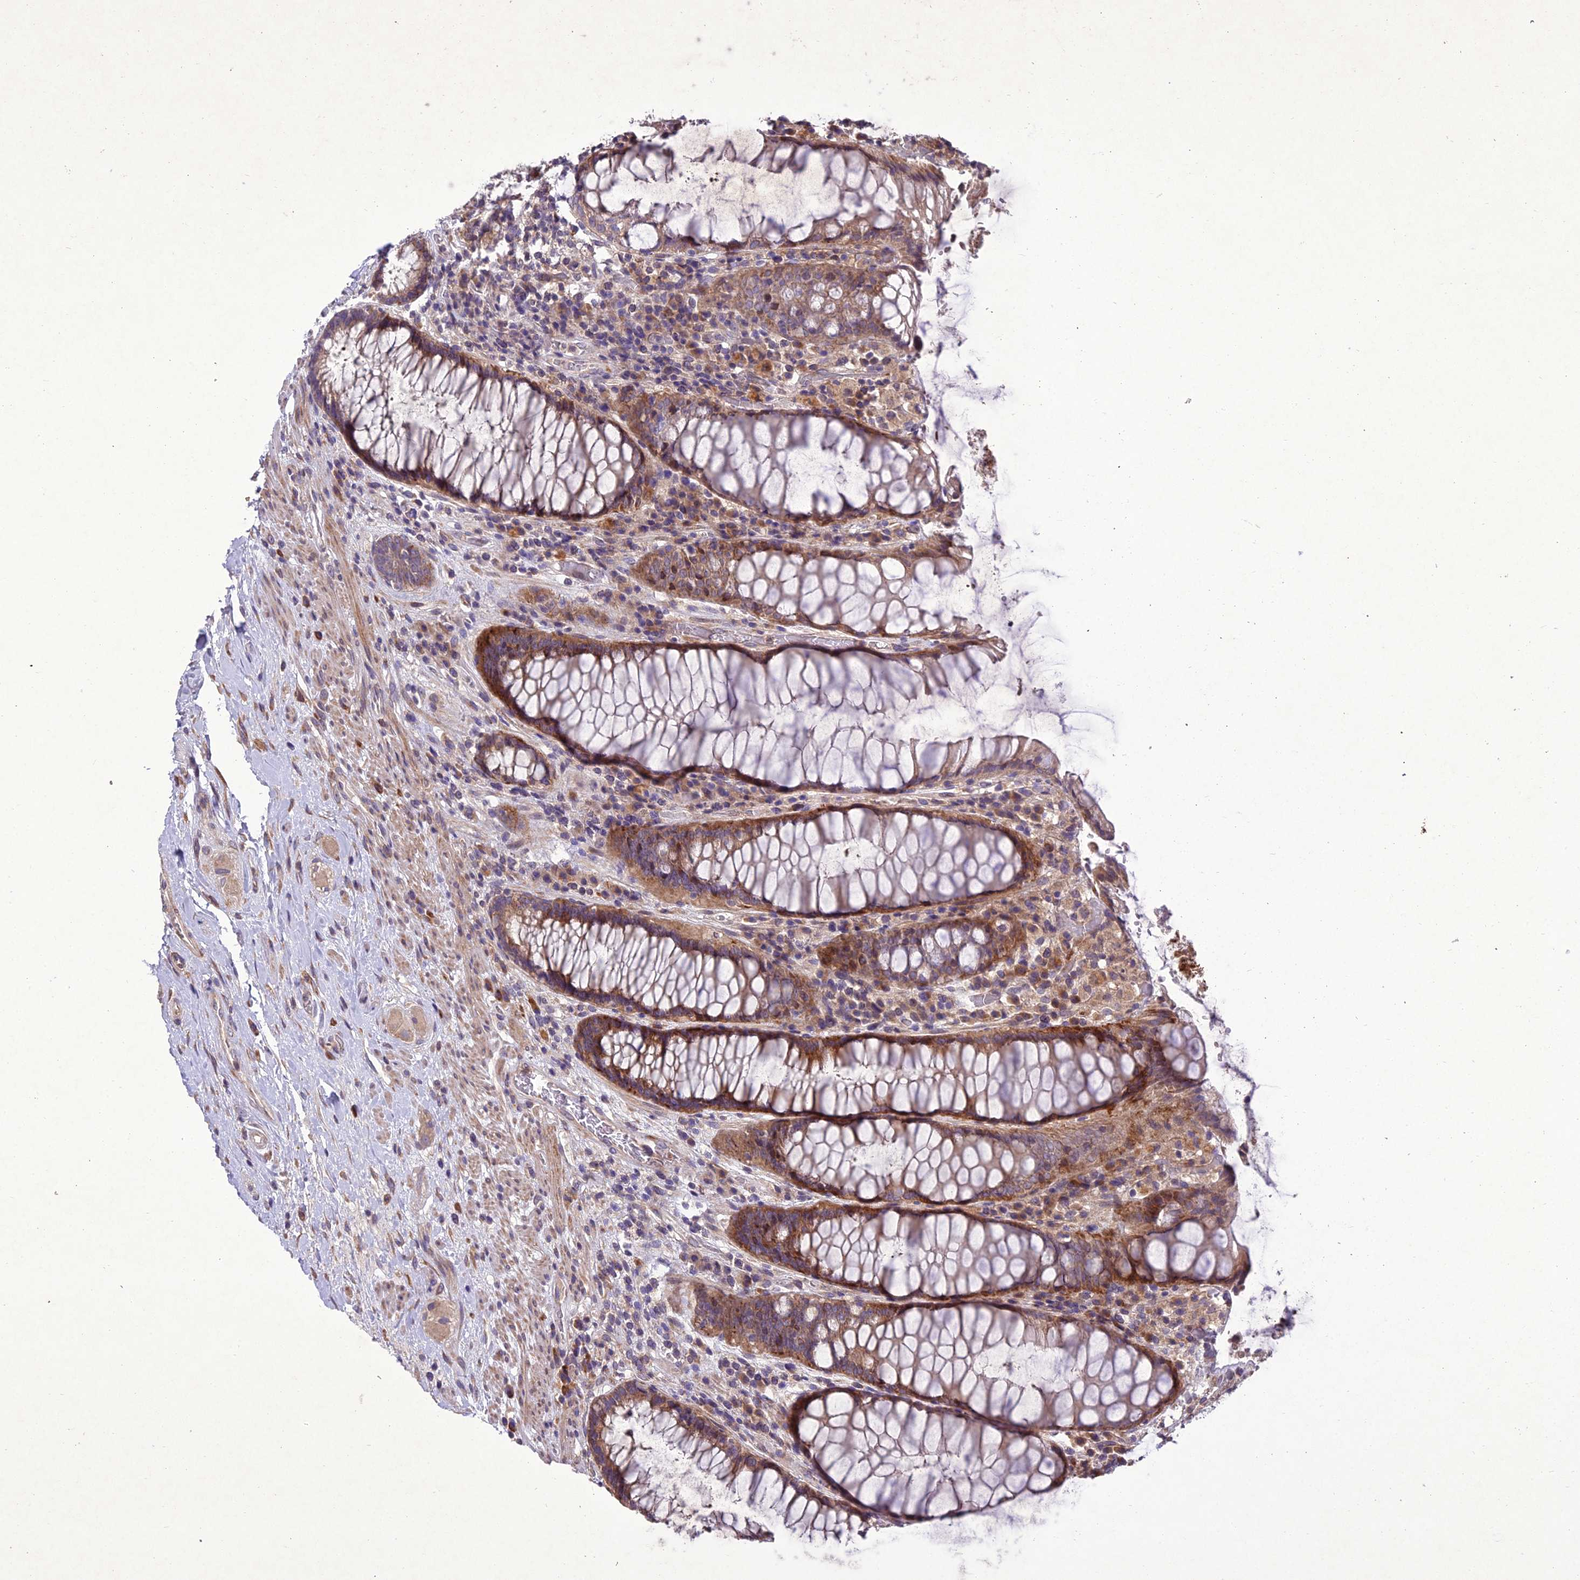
{"staining": {"intensity": "moderate", "quantity": ">75%", "location": "cytoplasmic/membranous"}, "tissue": "rectum", "cell_type": "Glandular cells", "image_type": "normal", "snomed": [{"axis": "morphology", "description": "Normal tissue, NOS"}, {"axis": "topography", "description": "Rectum"}], "caption": "A brown stain shows moderate cytoplasmic/membranous expression of a protein in glandular cells of benign rectum.", "gene": "CENPL", "patient": {"sex": "male", "age": 64}}